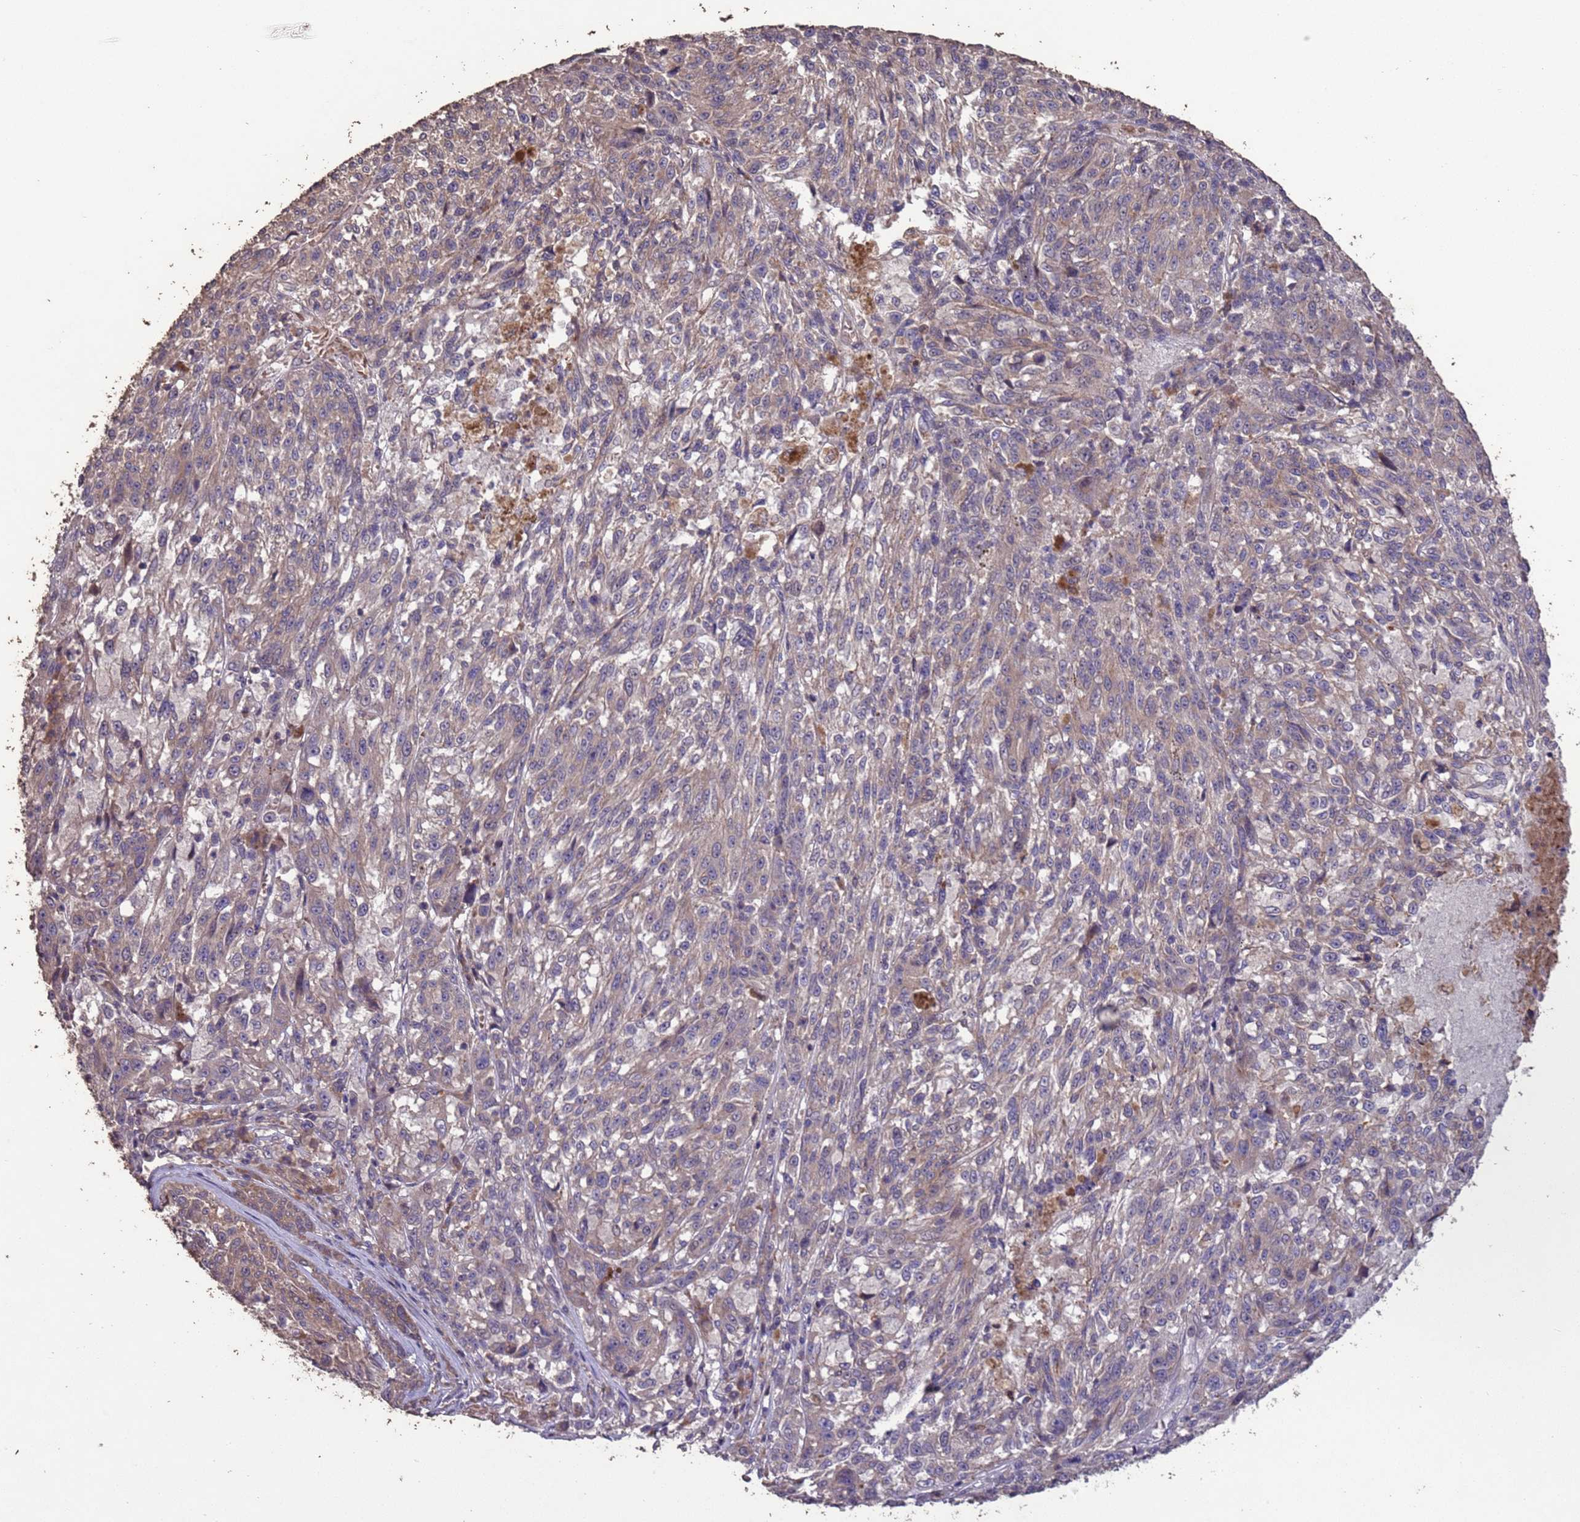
{"staining": {"intensity": "moderate", "quantity": "<25%", "location": "cytoplasmic/membranous"}, "tissue": "melanoma", "cell_type": "Tumor cells", "image_type": "cancer", "snomed": [{"axis": "morphology", "description": "Malignant melanoma, NOS"}, {"axis": "topography", "description": "Skin"}], "caption": "DAB (3,3'-diaminobenzidine) immunohistochemical staining of malignant melanoma exhibits moderate cytoplasmic/membranous protein staining in approximately <25% of tumor cells.", "gene": "SLC9B2", "patient": {"sex": "male", "age": 53}}